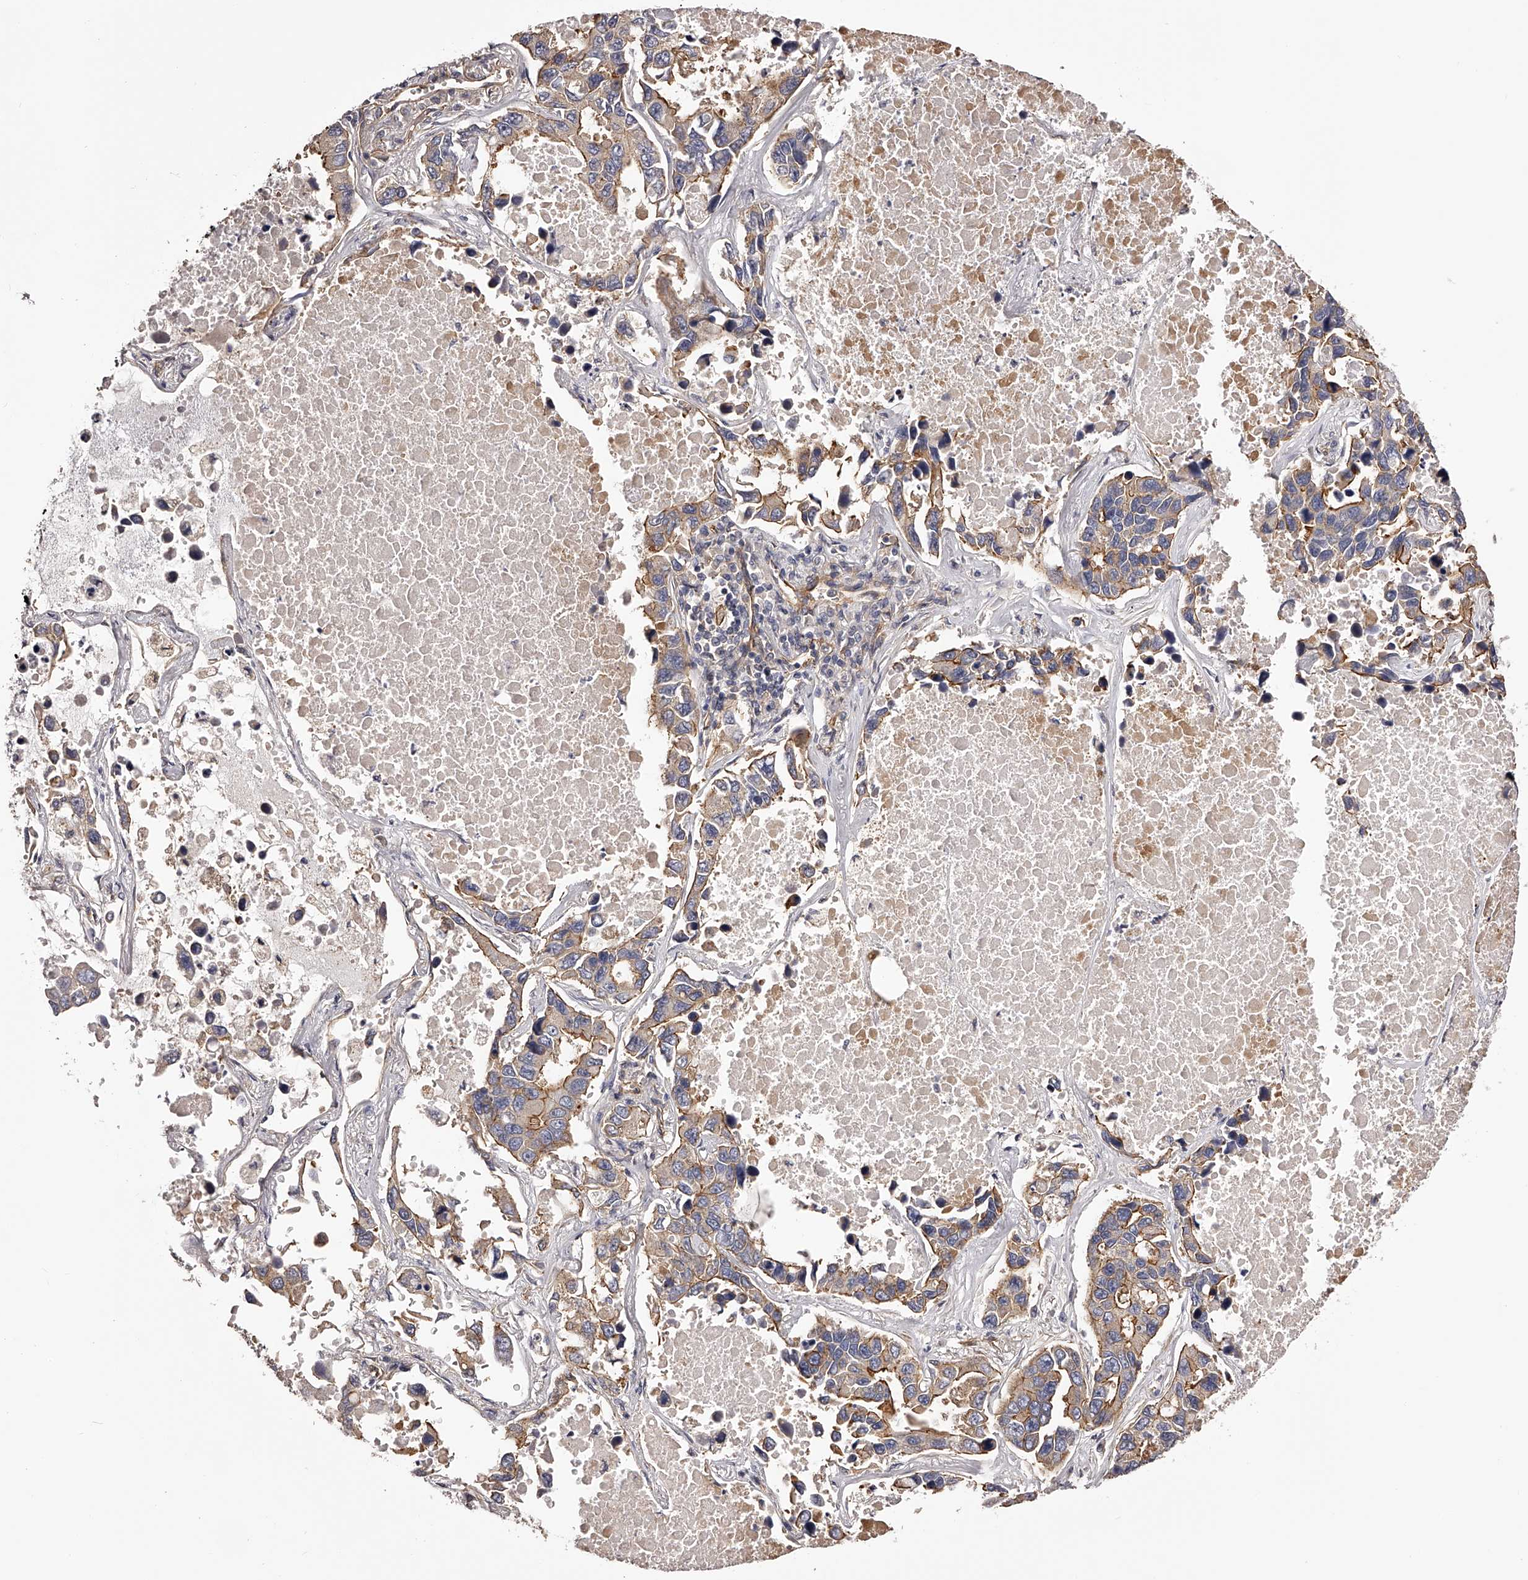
{"staining": {"intensity": "moderate", "quantity": "<25%", "location": "cytoplasmic/membranous"}, "tissue": "lung cancer", "cell_type": "Tumor cells", "image_type": "cancer", "snomed": [{"axis": "morphology", "description": "Adenocarcinoma, NOS"}, {"axis": "topography", "description": "Lung"}], "caption": "This photomicrograph shows lung adenocarcinoma stained with immunohistochemistry (IHC) to label a protein in brown. The cytoplasmic/membranous of tumor cells show moderate positivity for the protein. Nuclei are counter-stained blue.", "gene": "LTV1", "patient": {"sex": "male", "age": 64}}